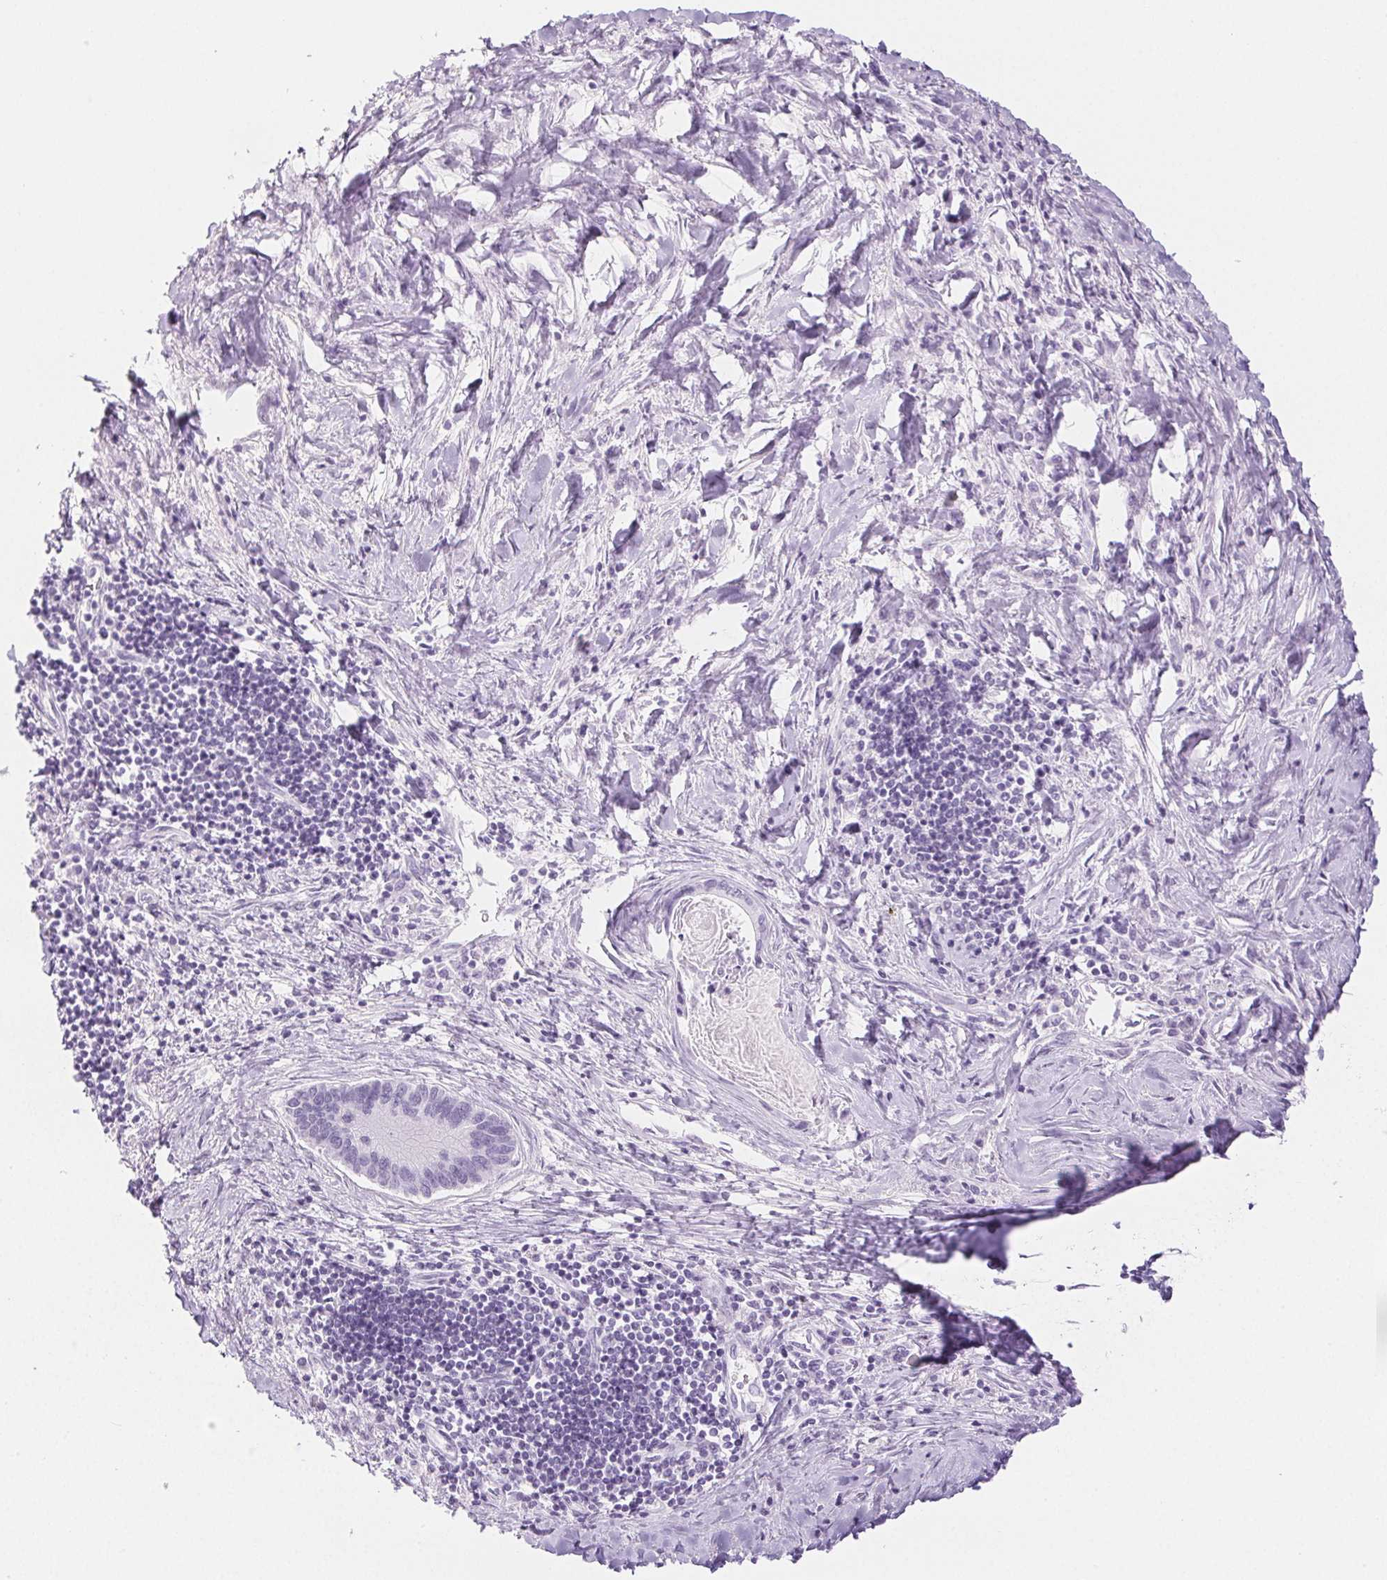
{"staining": {"intensity": "negative", "quantity": "none", "location": "none"}, "tissue": "liver cancer", "cell_type": "Tumor cells", "image_type": "cancer", "snomed": [{"axis": "morphology", "description": "Cholangiocarcinoma"}, {"axis": "topography", "description": "Liver"}], "caption": "Human liver cancer stained for a protein using immunohistochemistry (IHC) demonstrates no positivity in tumor cells.", "gene": "SPRR3", "patient": {"sex": "male", "age": 66}}